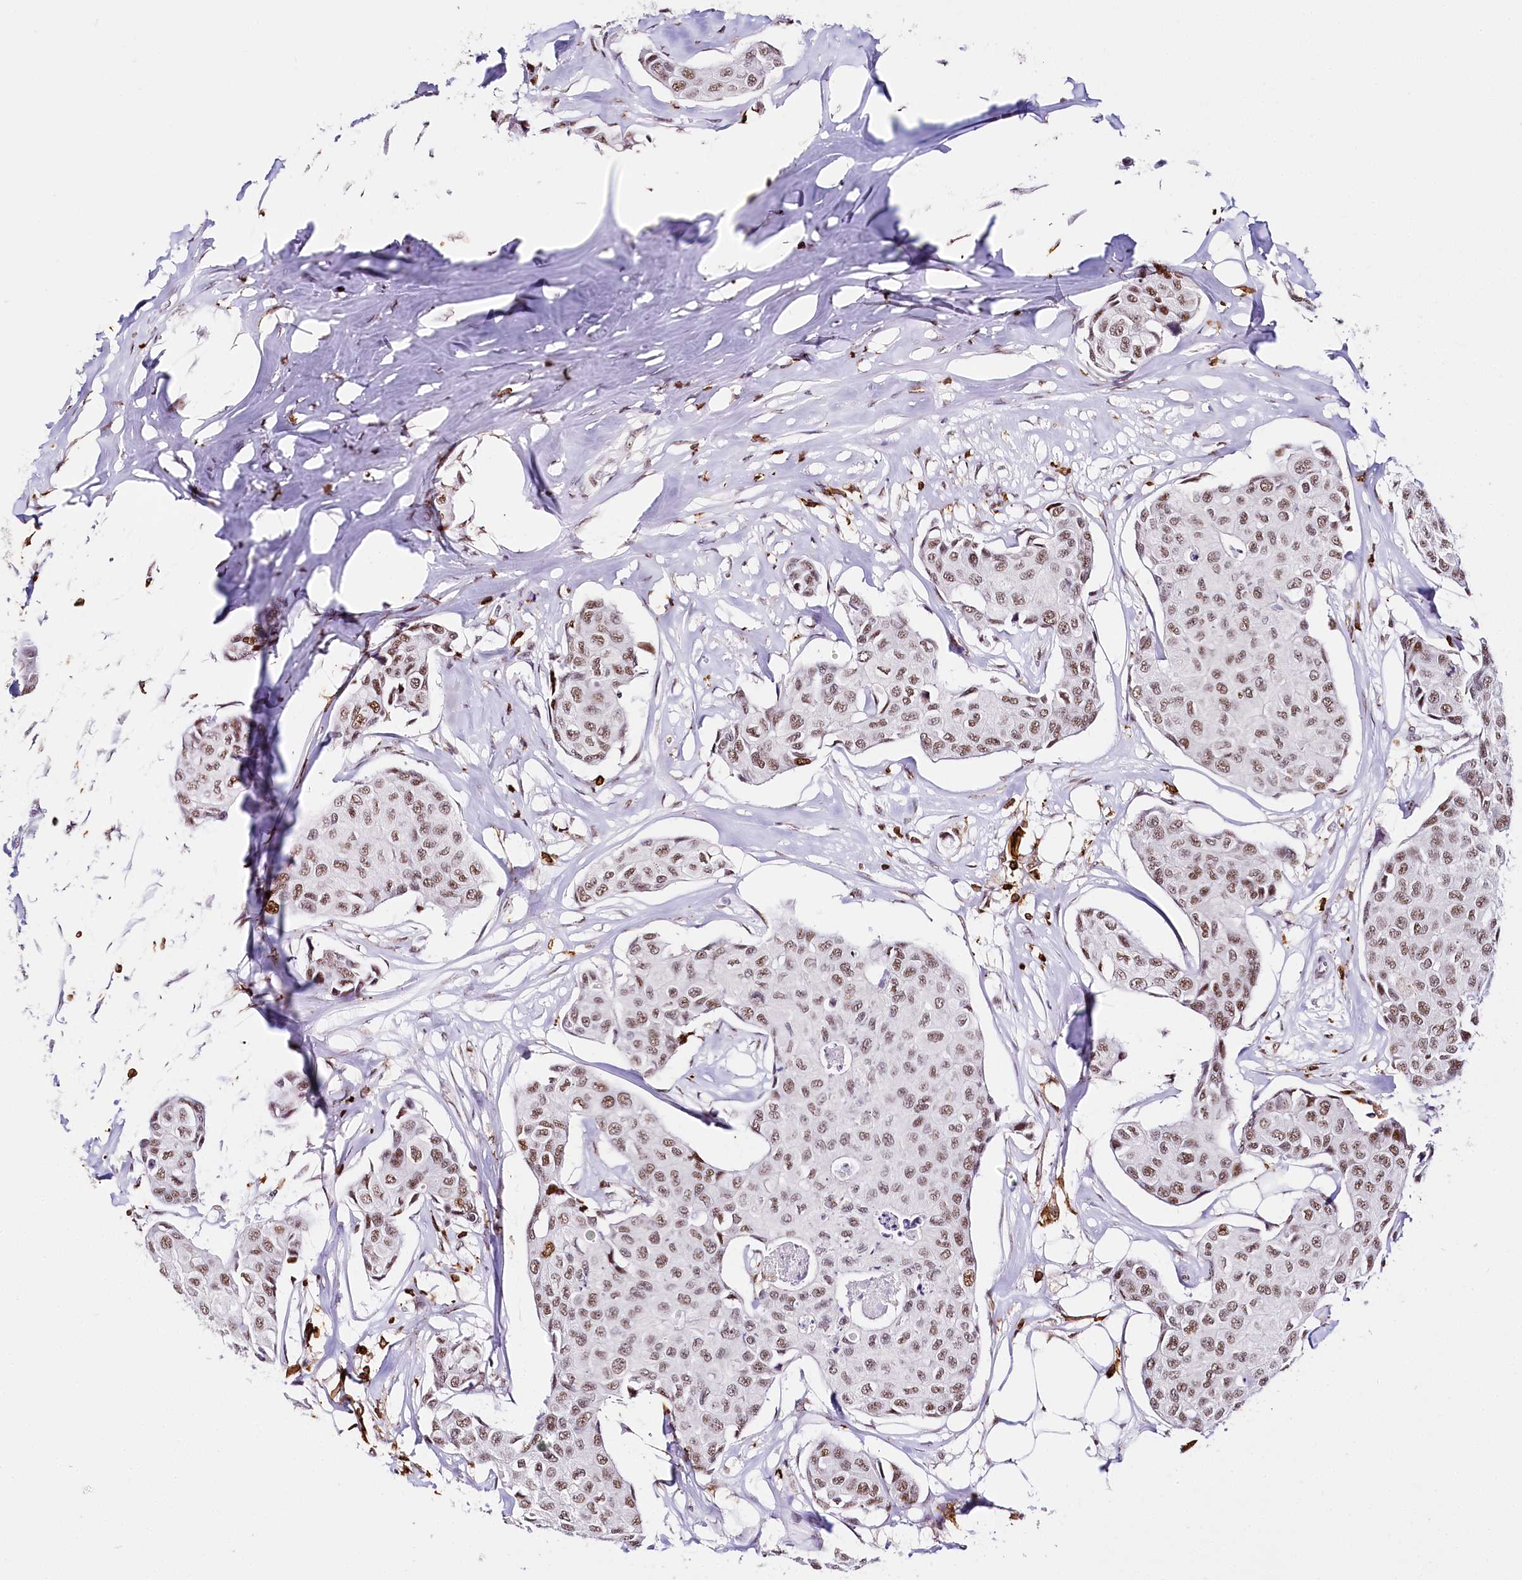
{"staining": {"intensity": "moderate", "quantity": ">75%", "location": "nuclear"}, "tissue": "breast cancer", "cell_type": "Tumor cells", "image_type": "cancer", "snomed": [{"axis": "morphology", "description": "Duct carcinoma"}, {"axis": "topography", "description": "Breast"}], "caption": "High-power microscopy captured an IHC photomicrograph of breast cancer (invasive ductal carcinoma), revealing moderate nuclear staining in approximately >75% of tumor cells. The staining was performed using DAB (3,3'-diaminobenzidine) to visualize the protein expression in brown, while the nuclei were stained in blue with hematoxylin (Magnification: 20x).", "gene": "BARD1", "patient": {"sex": "female", "age": 80}}